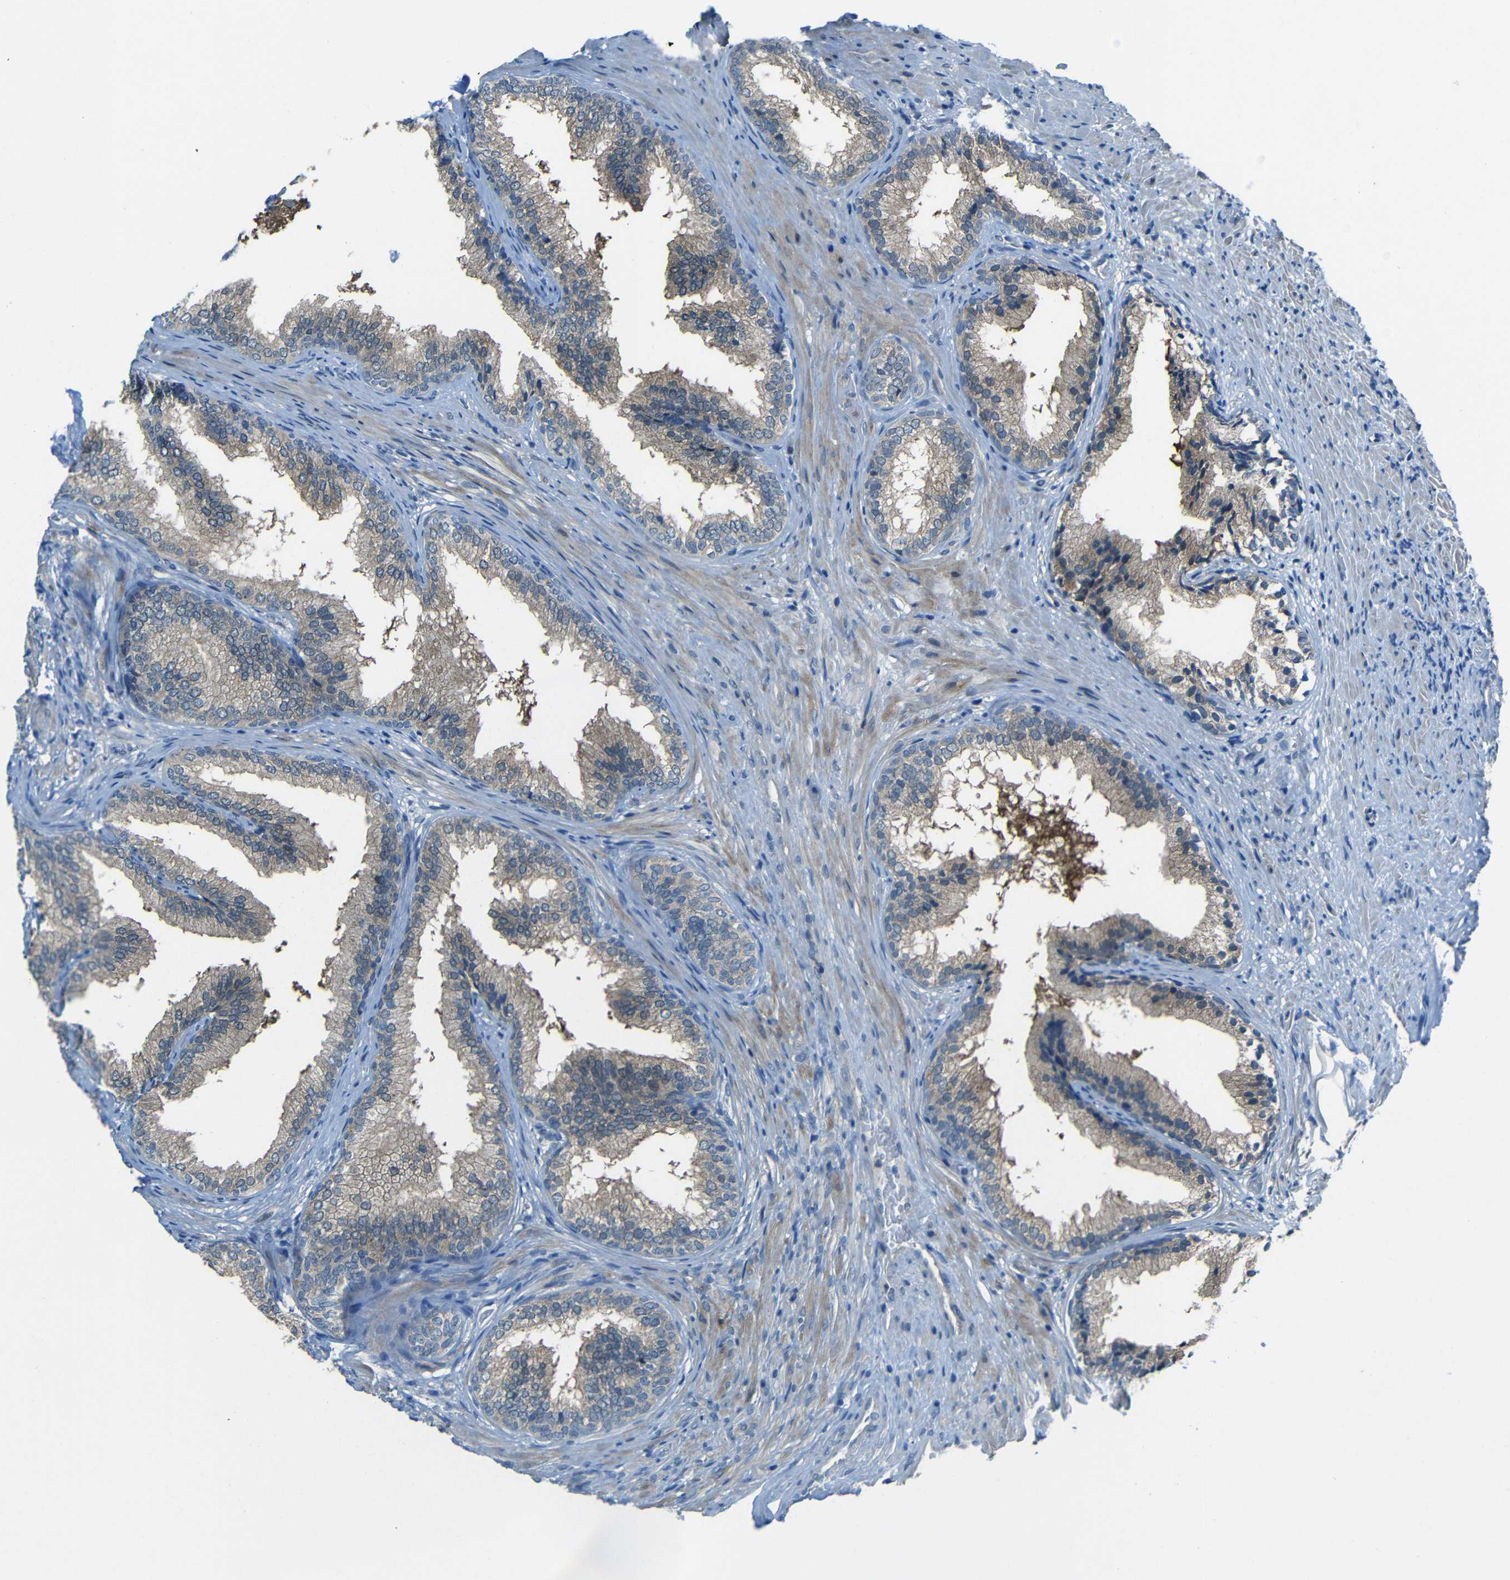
{"staining": {"intensity": "weak", "quantity": "25%-75%", "location": "cytoplasmic/membranous"}, "tissue": "prostate", "cell_type": "Glandular cells", "image_type": "normal", "snomed": [{"axis": "morphology", "description": "Normal tissue, NOS"}, {"axis": "topography", "description": "Prostate"}], "caption": "A low amount of weak cytoplasmic/membranous expression is seen in approximately 25%-75% of glandular cells in benign prostate. The staining is performed using DAB brown chromogen to label protein expression. The nuclei are counter-stained blue using hematoxylin.", "gene": "ANKRD22", "patient": {"sex": "male", "age": 76}}